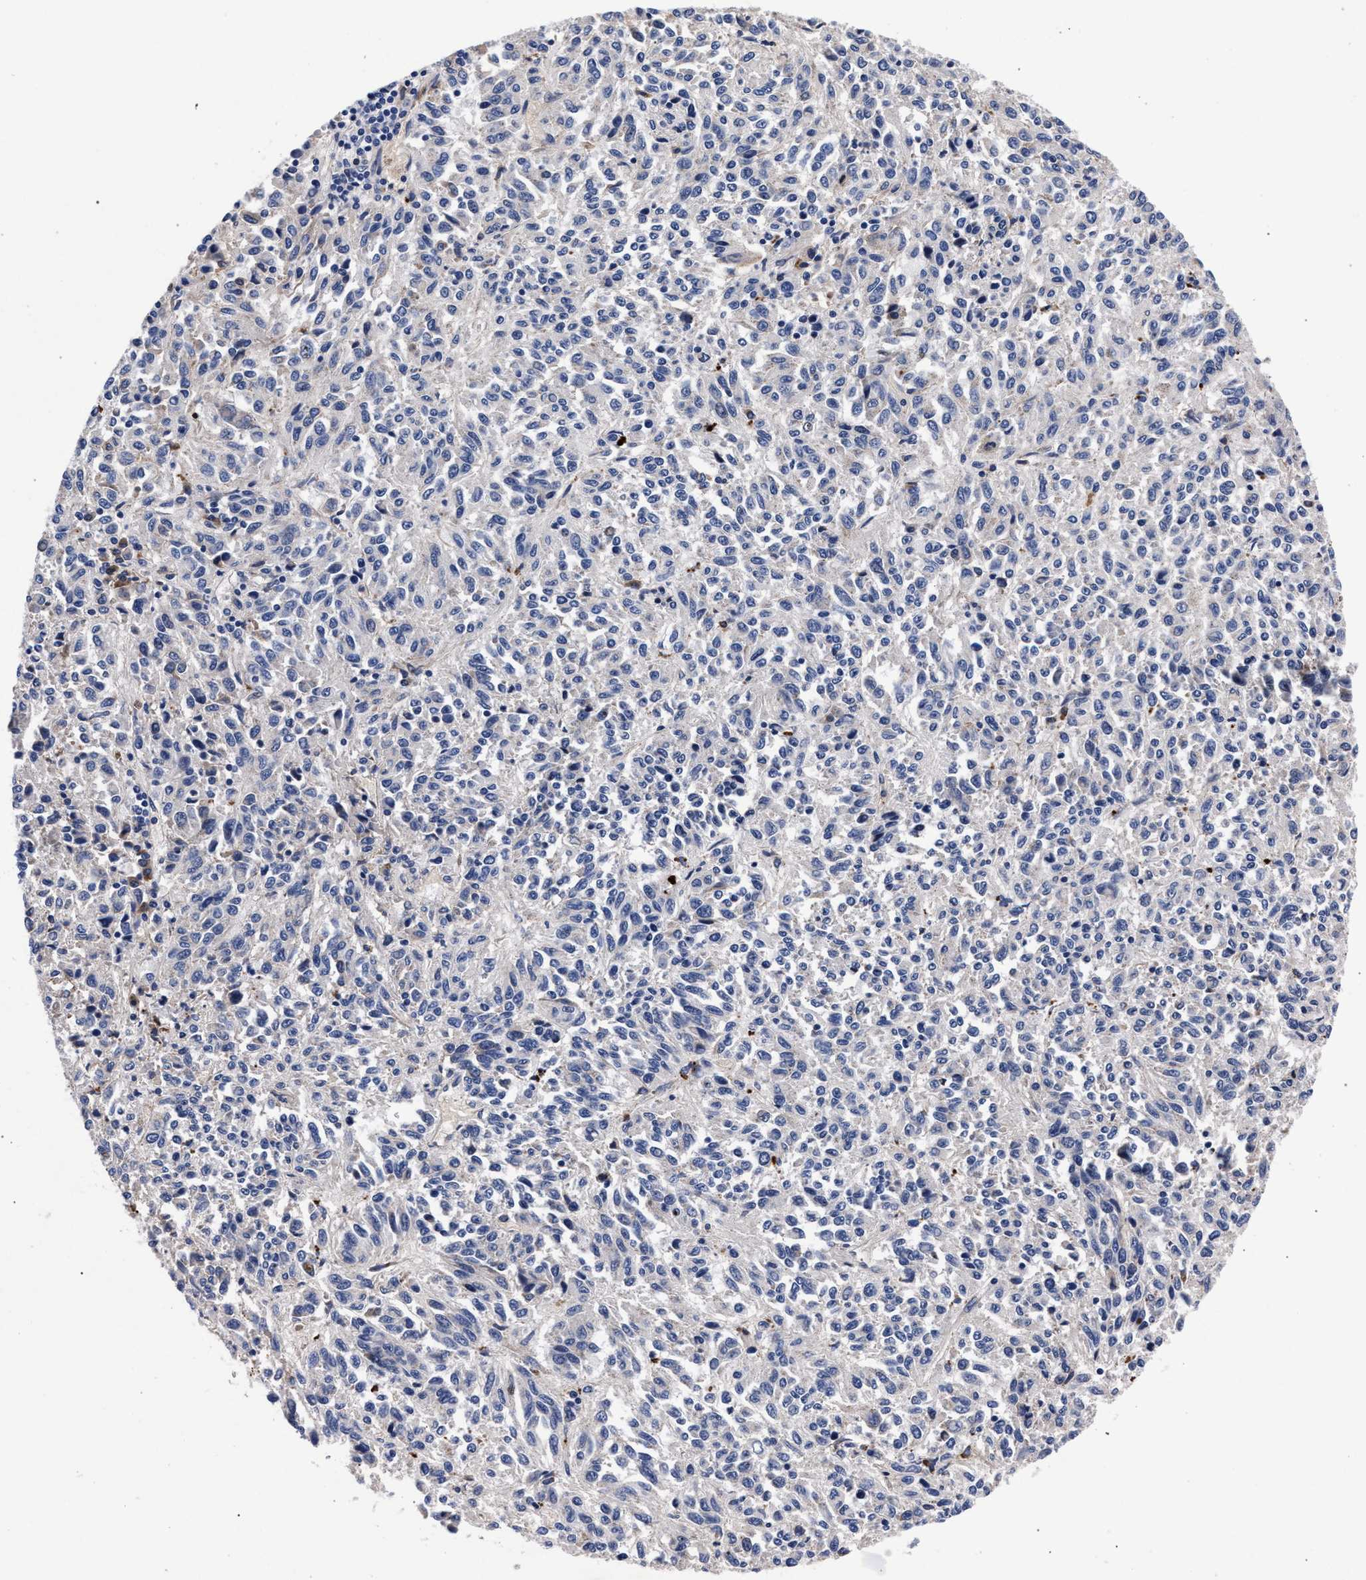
{"staining": {"intensity": "negative", "quantity": "none", "location": "none"}, "tissue": "melanoma", "cell_type": "Tumor cells", "image_type": "cancer", "snomed": [{"axis": "morphology", "description": "Malignant melanoma, Metastatic site"}, {"axis": "topography", "description": "Lung"}], "caption": "Human malignant melanoma (metastatic site) stained for a protein using IHC reveals no positivity in tumor cells.", "gene": "ACOX1", "patient": {"sex": "male", "age": 64}}